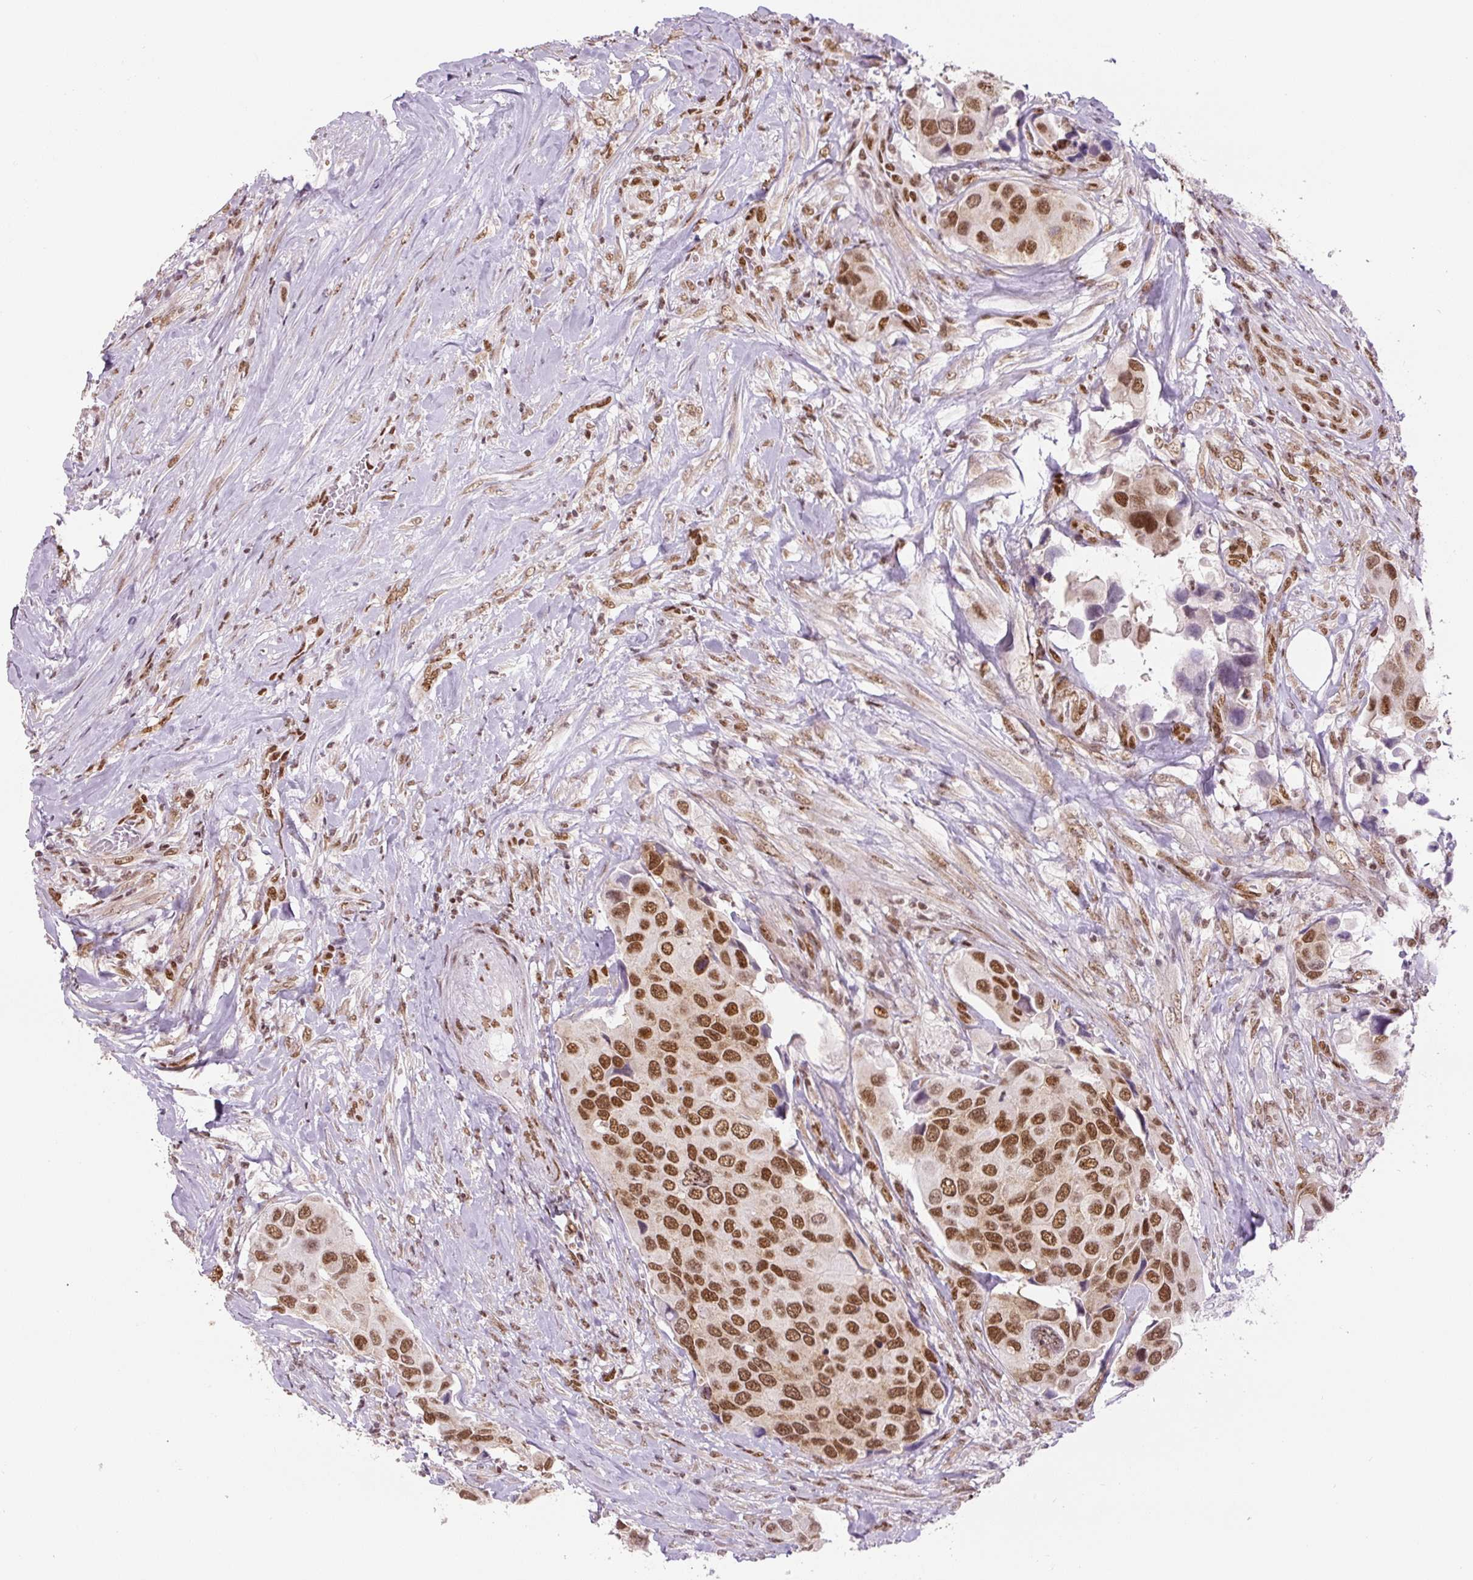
{"staining": {"intensity": "moderate", "quantity": ">75%", "location": "nuclear"}, "tissue": "urothelial cancer", "cell_type": "Tumor cells", "image_type": "cancer", "snomed": [{"axis": "morphology", "description": "Urothelial carcinoma, High grade"}, {"axis": "topography", "description": "Urinary bladder"}], "caption": "Protein expression analysis of human high-grade urothelial carcinoma reveals moderate nuclear expression in approximately >75% of tumor cells. The staining was performed using DAB, with brown indicating positive protein expression. Nuclei are stained blue with hematoxylin.", "gene": "FUS", "patient": {"sex": "male", "age": 74}}